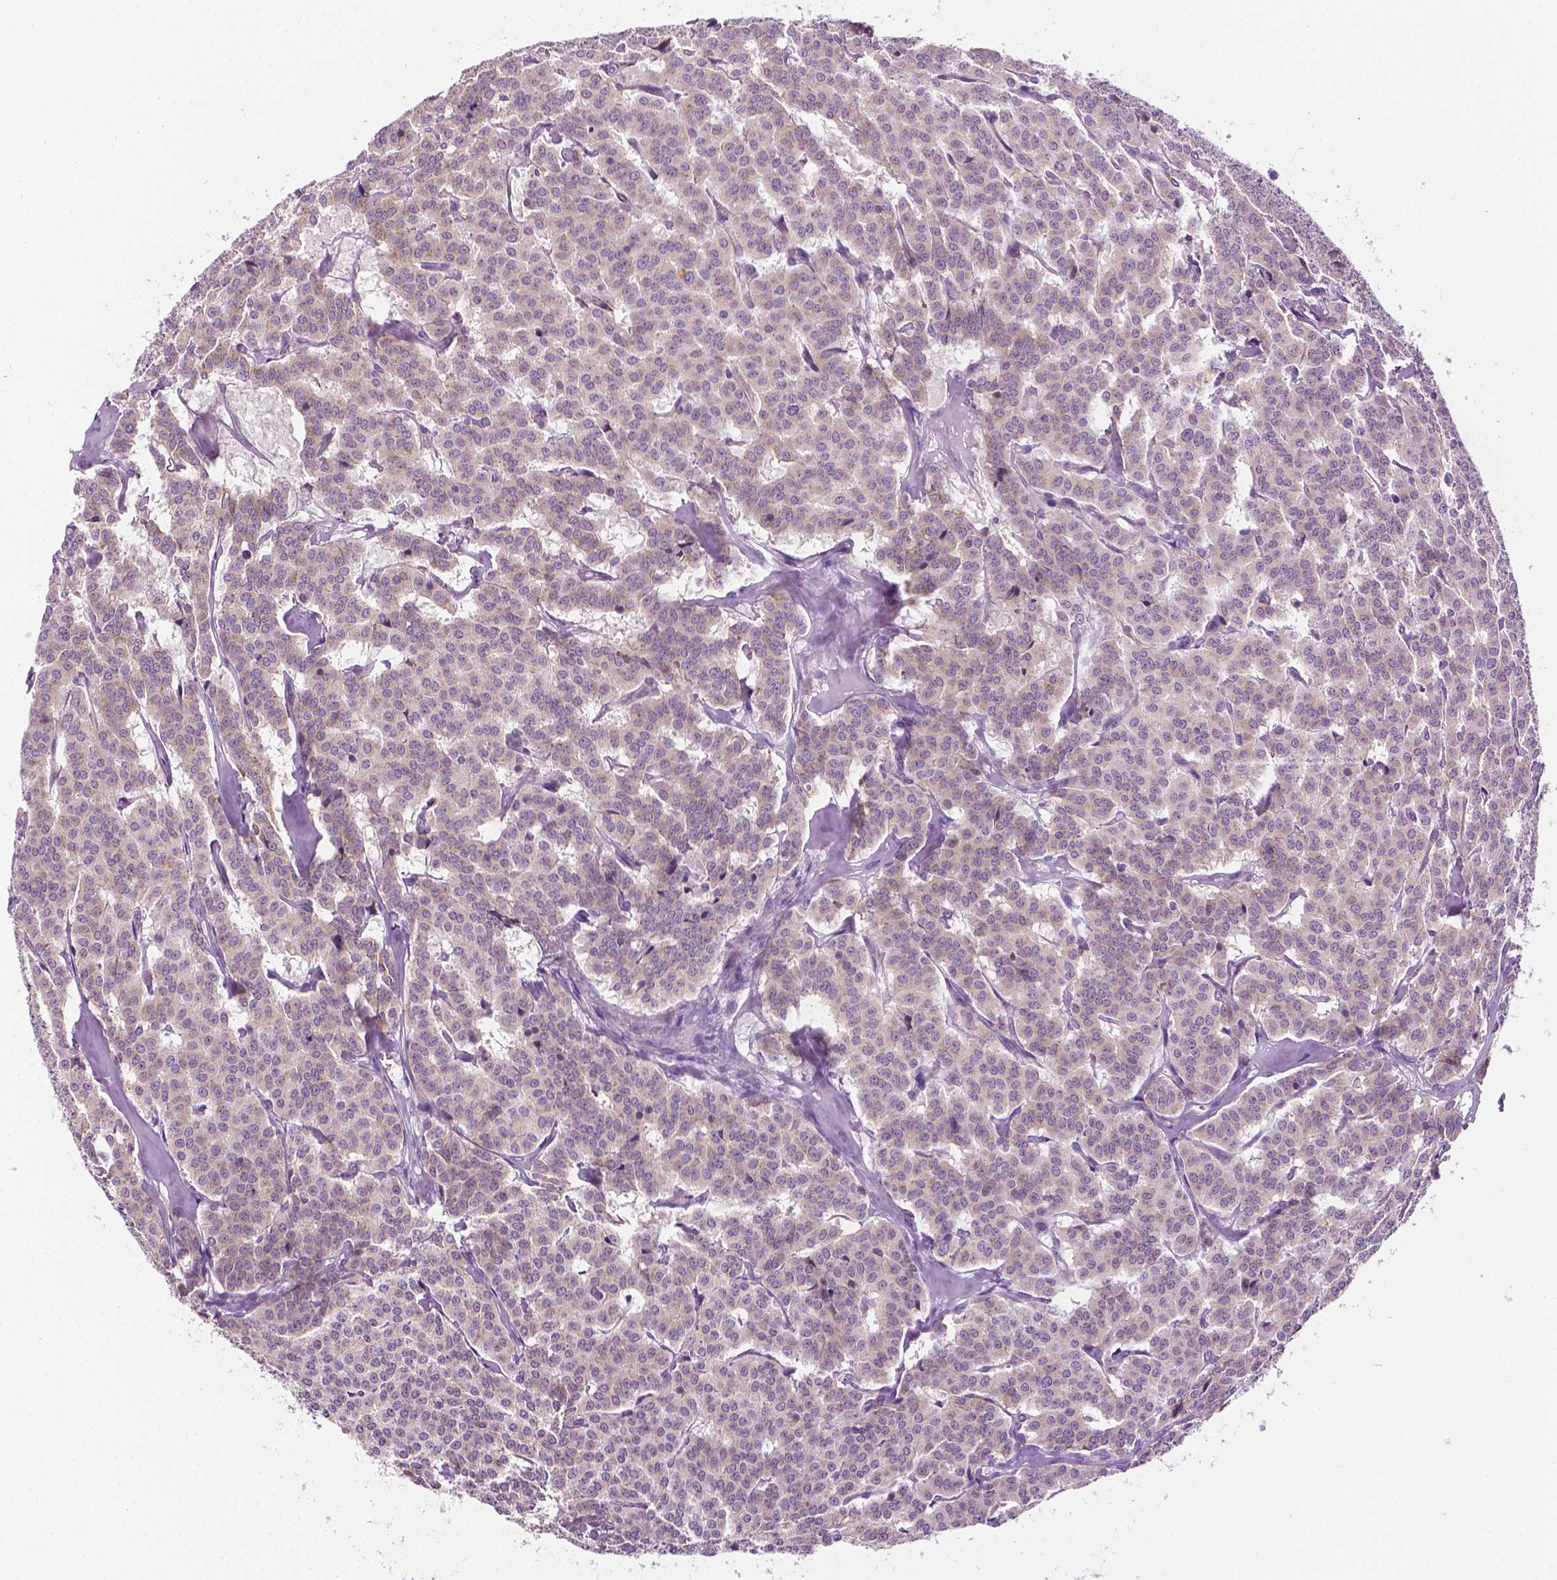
{"staining": {"intensity": "negative", "quantity": "none", "location": "none"}, "tissue": "carcinoid", "cell_type": "Tumor cells", "image_type": "cancer", "snomed": [{"axis": "morphology", "description": "Normal tissue, NOS"}, {"axis": "morphology", "description": "Carcinoid, malignant, NOS"}, {"axis": "topography", "description": "Lung"}], "caption": "Protein analysis of carcinoid (malignant) displays no significant staining in tumor cells.", "gene": "MCOLN3", "patient": {"sex": "female", "age": 46}}